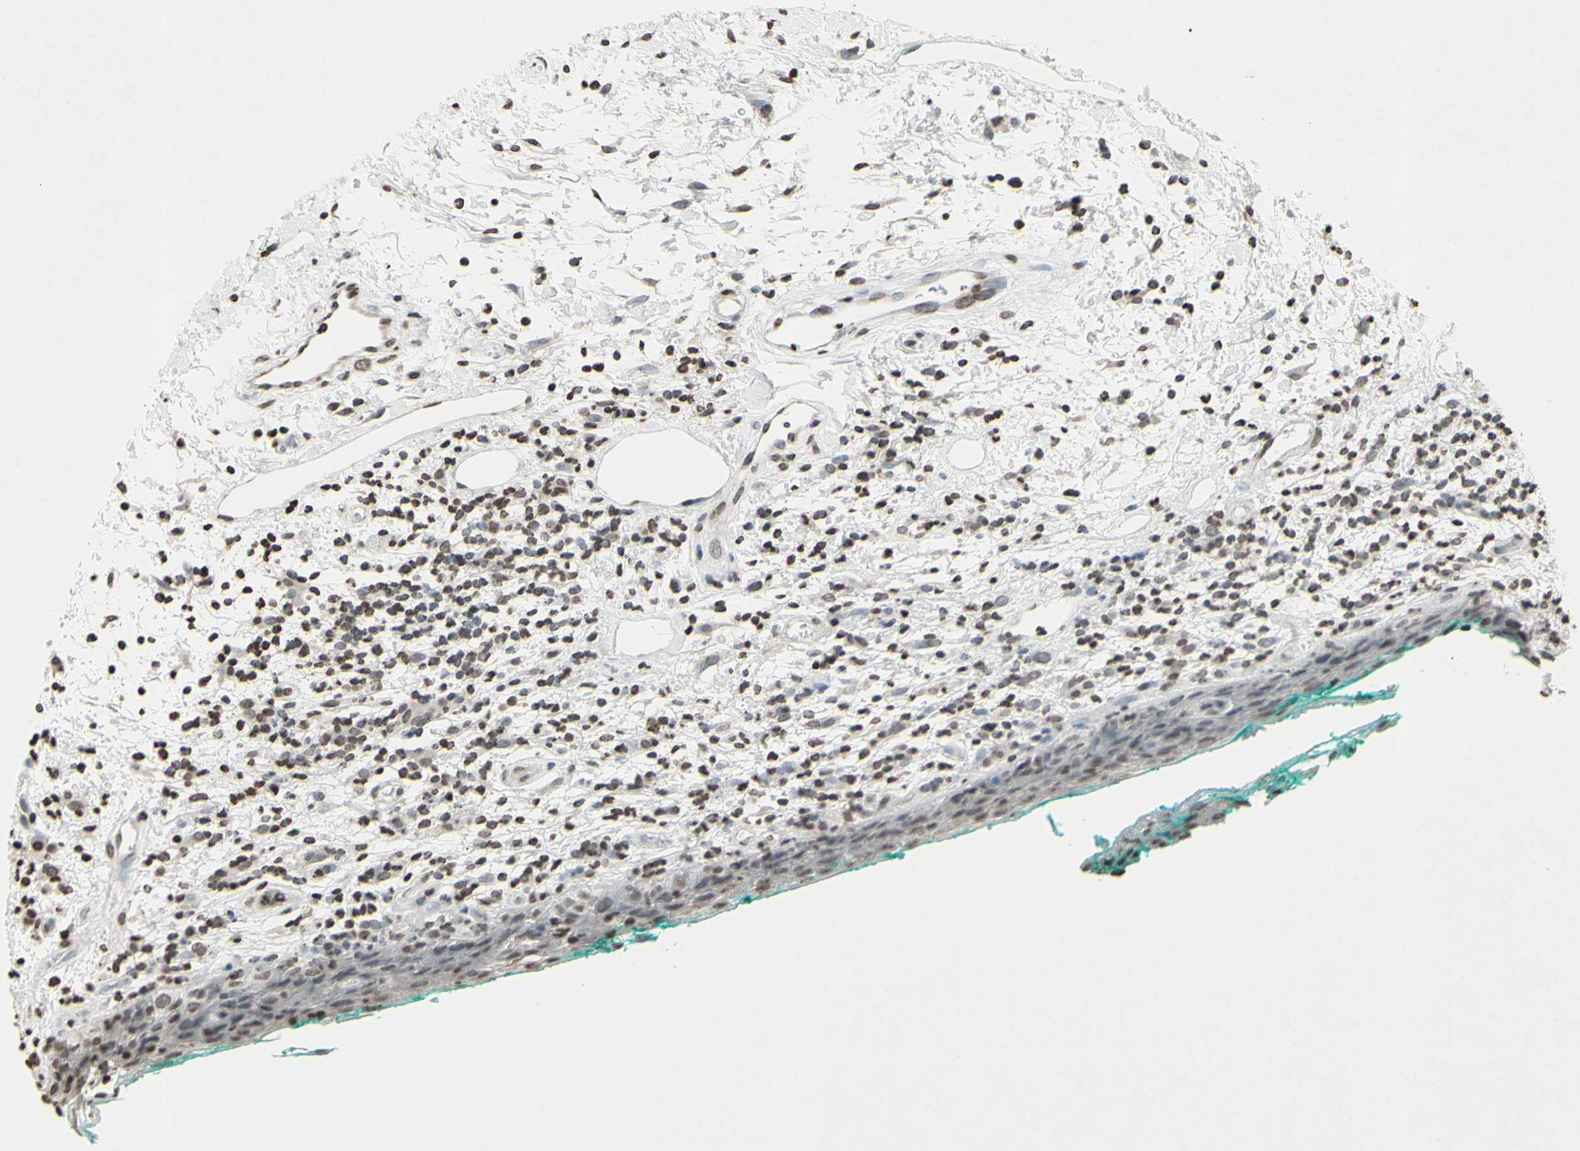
{"staining": {"intensity": "weak", "quantity": "25%-75%", "location": "cytoplasmic/membranous,nuclear"}, "tissue": "oral mucosa", "cell_type": "Squamous epithelial cells", "image_type": "normal", "snomed": [{"axis": "morphology", "description": "Normal tissue, NOS"}, {"axis": "topography", "description": "Skeletal muscle"}, {"axis": "topography", "description": "Oral tissue"}, {"axis": "topography", "description": "Peripheral nerve tissue"}], "caption": "A low amount of weak cytoplasmic/membranous,nuclear staining is seen in about 25%-75% of squamous epithelial cells in unremarkable oral mucosa.", "gene": "CD79B", "patient": {"sex": "female", "age": 84}}